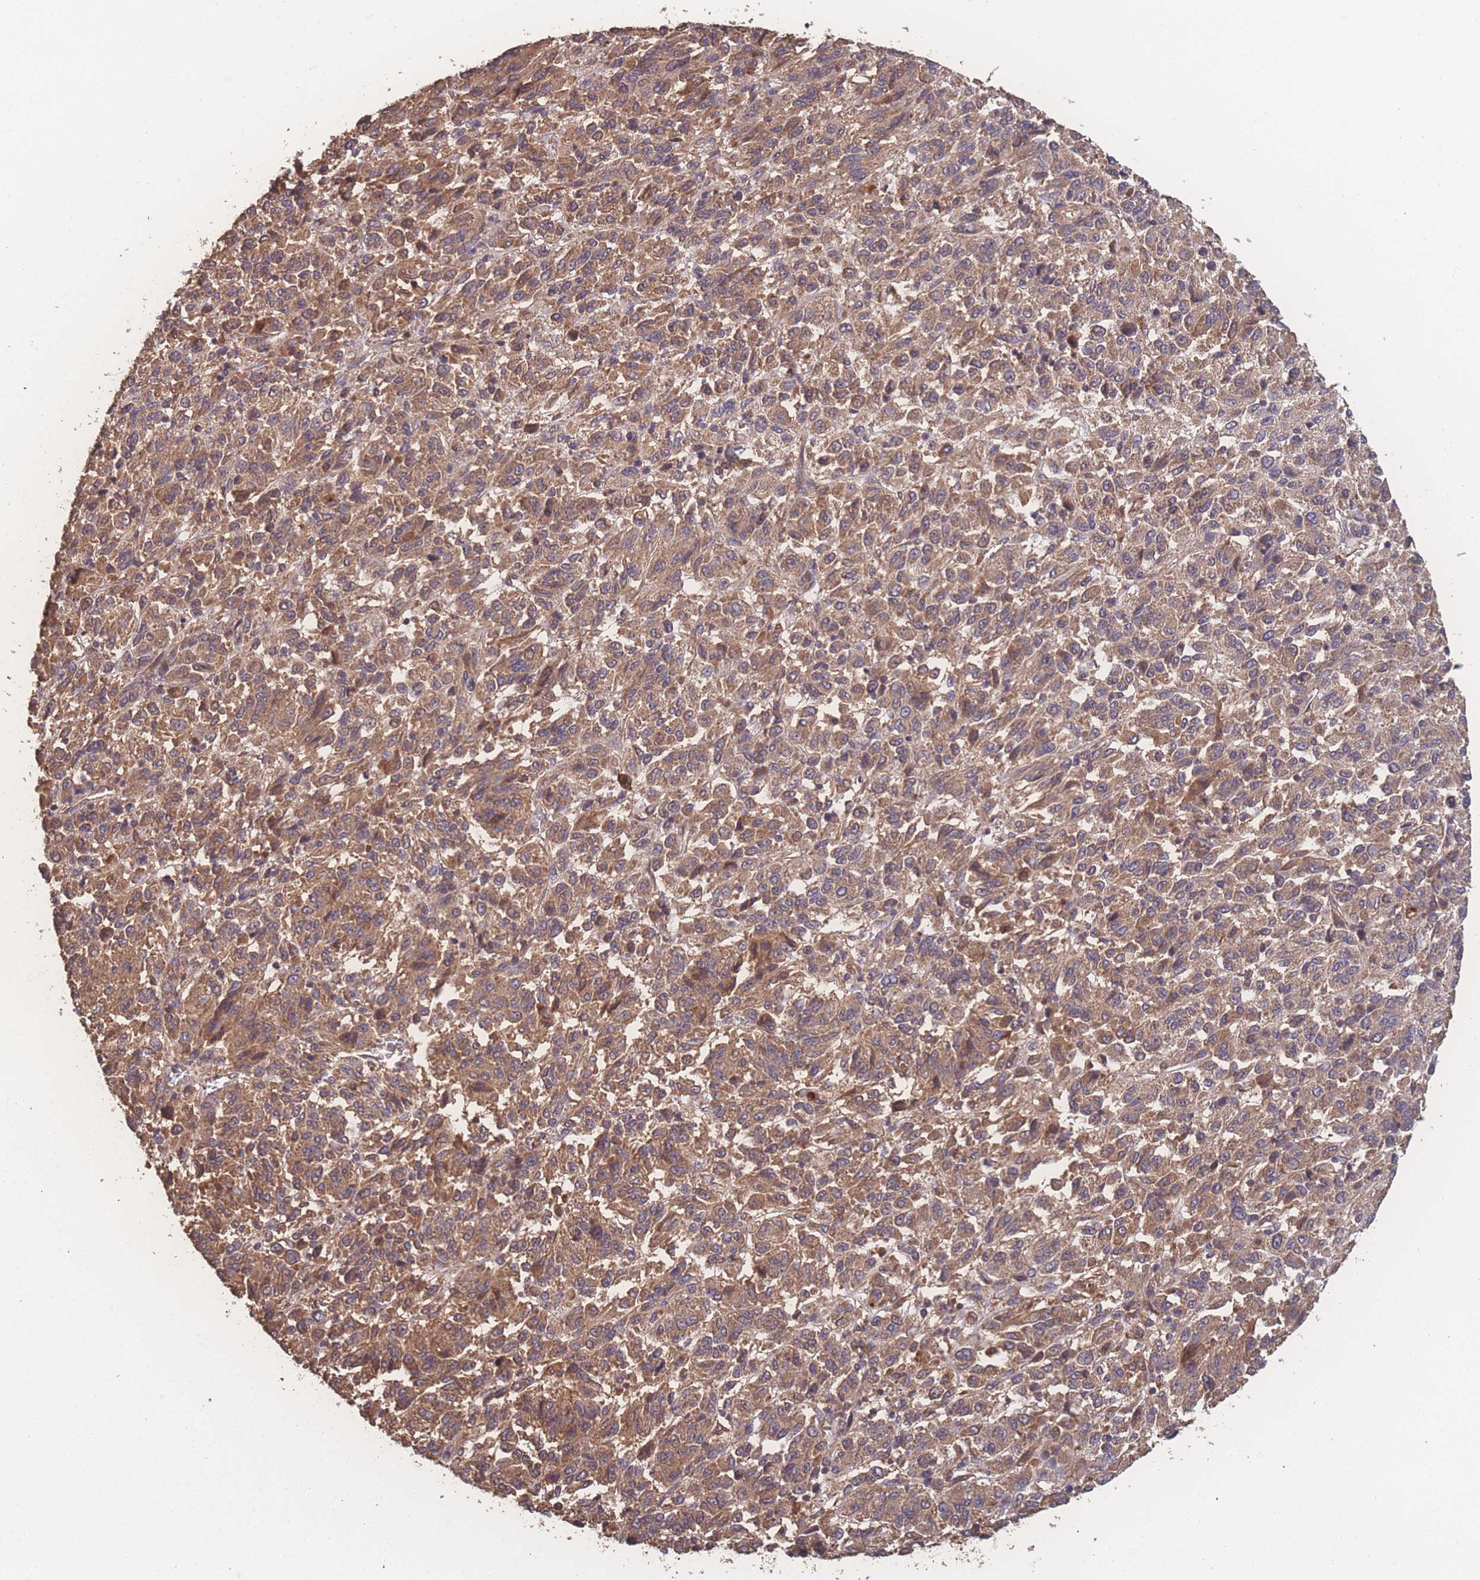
{"staining": {"intensity": "moderate", "quantity": ">75%", "location": "cytoplasmic/membranous"}, "tissue": "melanoma", "cell_type": "Tumor cells", "image_type": "cancer", "snomed": [{"axis": "morphology", "description": "Malignant melanoma, Metastatic site"}, {"axis": "topography", "description": "Lung"}], "caption": "Protein analysis of melanoma tissue displays moderate cytoplasmic/membranous staining in about >75% of tumor cells.", "gene": "ATXN10", "patient": {"sex": "male", "age": 64}}